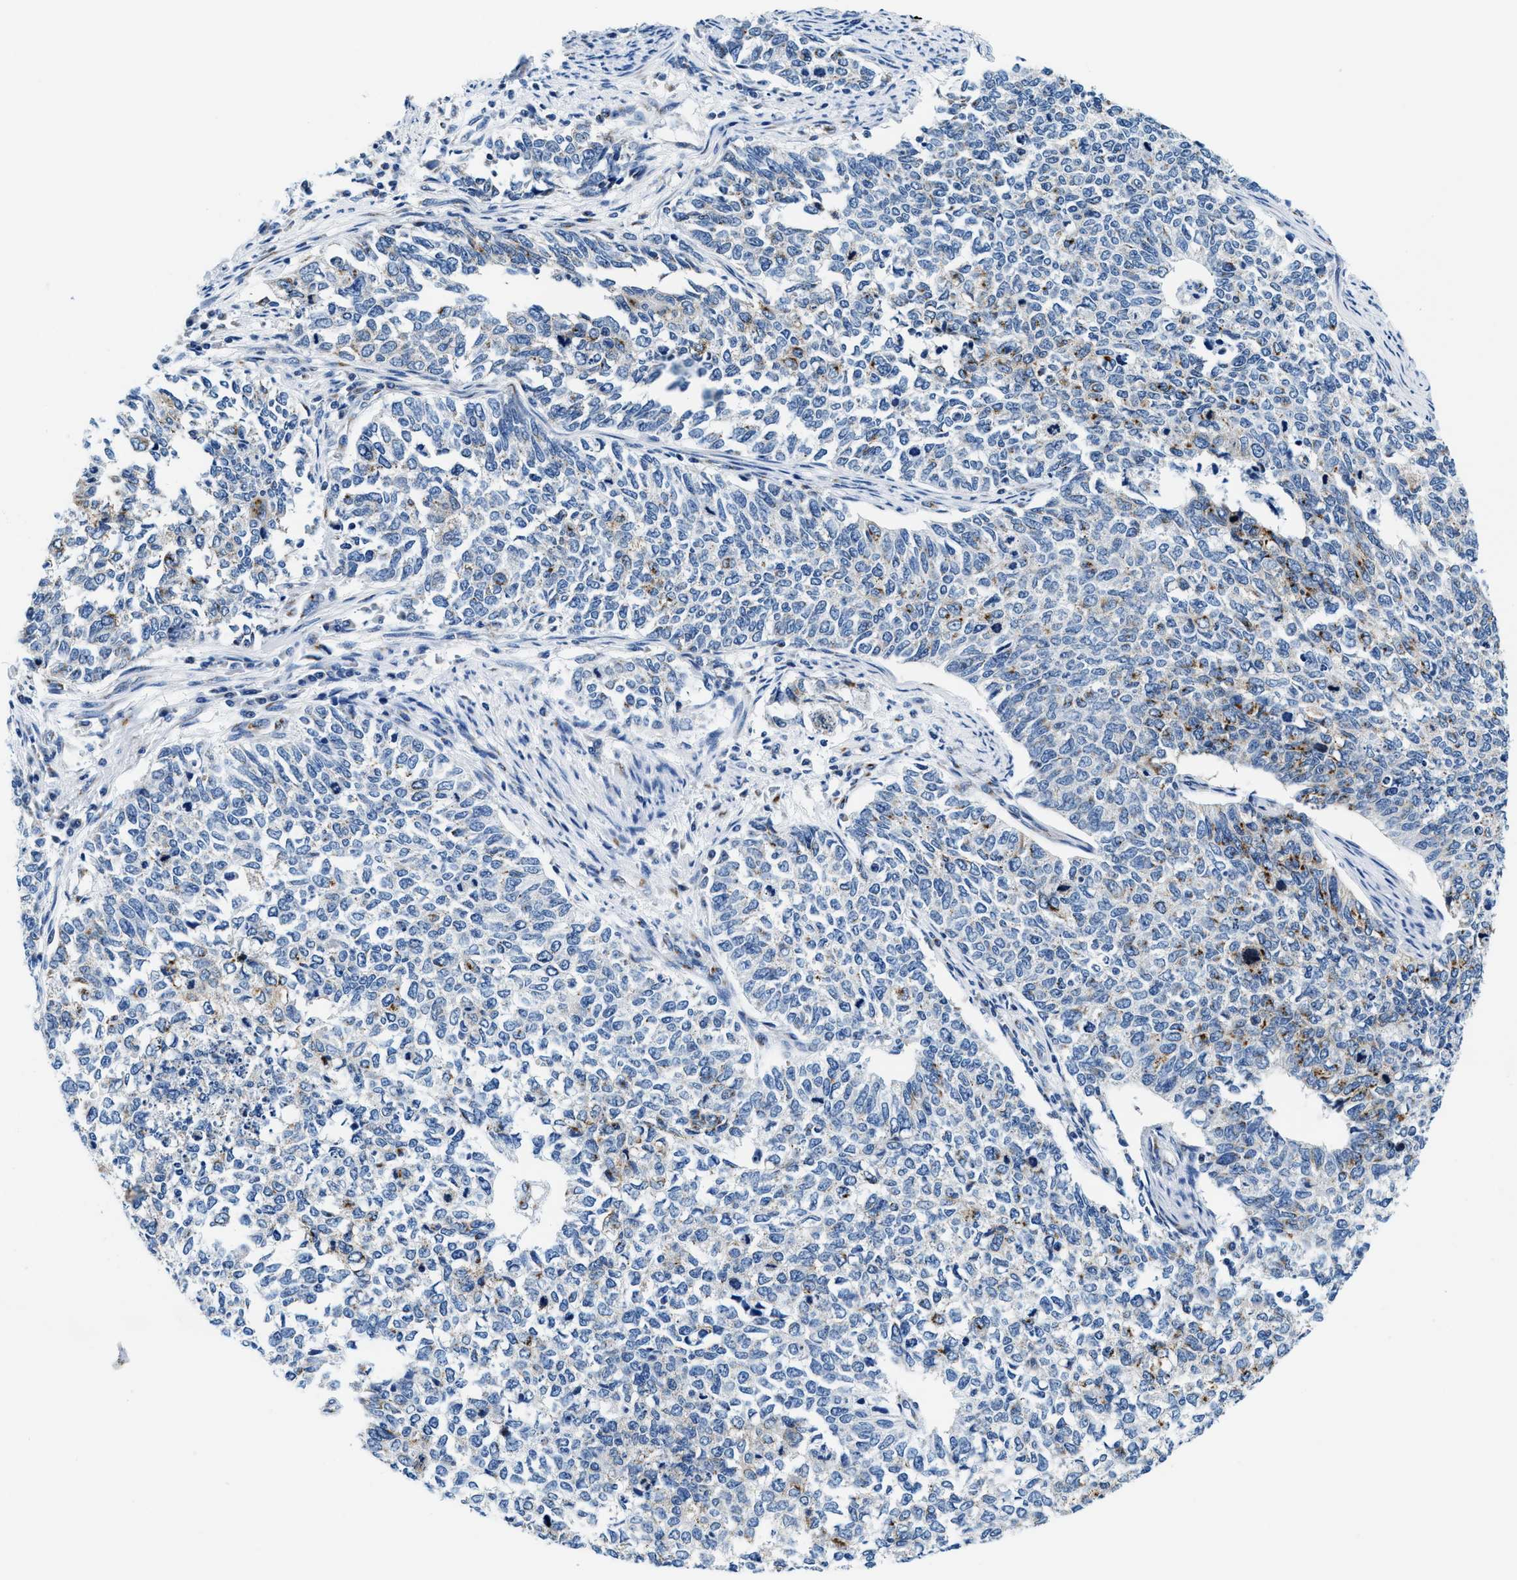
{"staining": {"intensity": "moderate", "quantity": "<25%", "location": "cytoplasmic/membranous"}, "tissue": "cervical cancer", "cell_type": "Tumor cells", "image_type": "cancer", "snomed": [{"axis": "morphology", "description": "Squamous cell carcinoma, NOS"}, {"axis": "topography", "description": "Cervix"}], "caption": "IHC photomicrograph of neoplastic tissue: cervical cancer (squamous cell carcinoma) stained using immunohistochemistry (IHC) exhibits low levels of moderate protein expression localized specifically in the cytoplasmic/membranous of tumor cells, appearing as a cytoplasmic/membranous brown color.", "gene": "VPS53", "patient": {"sex": "female", "age": 63}}